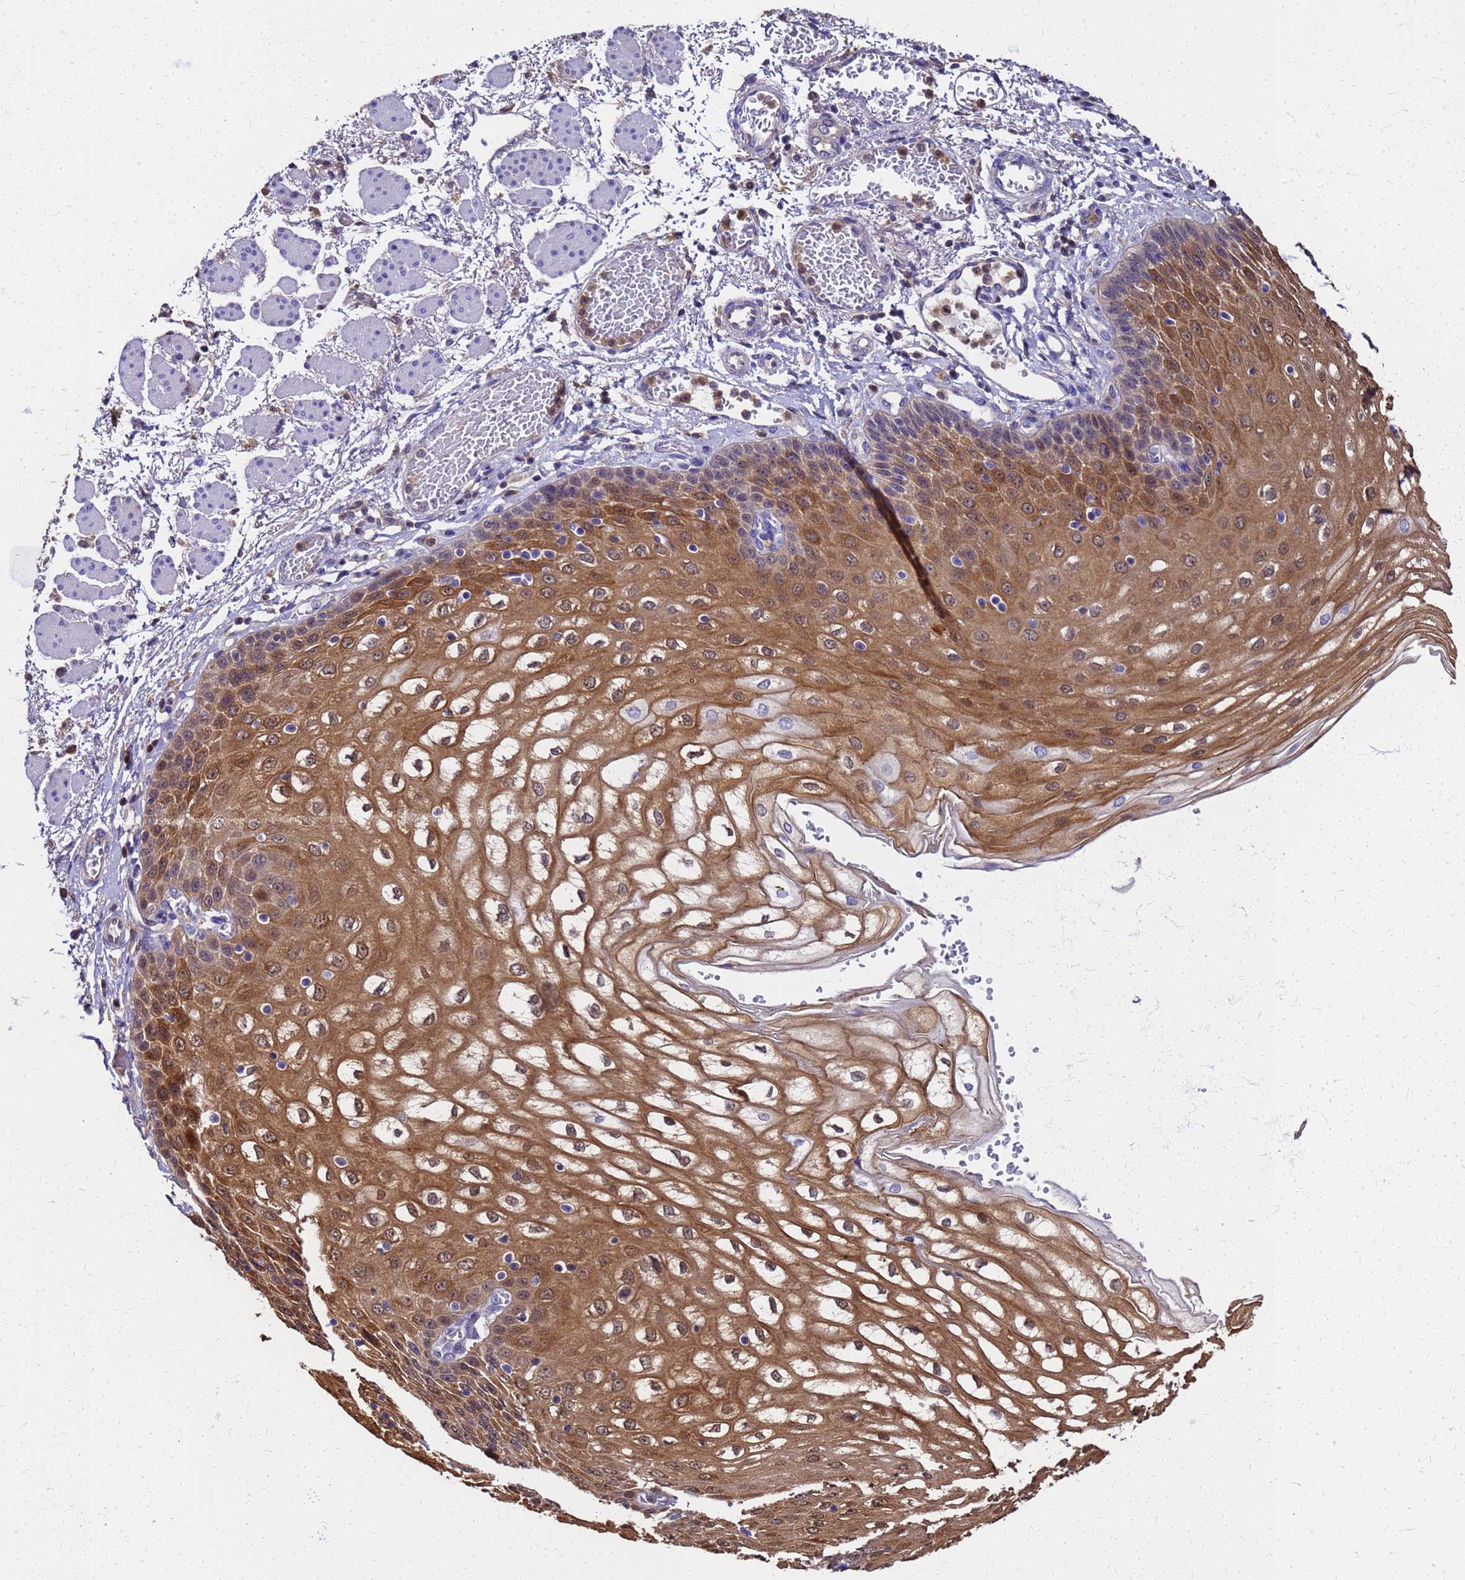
{"staining": {"intensity": "moderate", "quantity": ">75%", "location": "cytoplasmic/membranous,nuclear"}, "tissue": "esophagus", "cell_type": "Squamous epithelial cells", "image_type": "normal", "snomed": [{"axis": "morphology", "description": "Normal tissue, NOS"}, {"axis": "topography", "description": "Esophagus"}], "caption": "About >75% of squamous epithelial cells in unremarkable human esophagus show moderate cytoplasmic/membranous,nuclear protein staining as visualized by brown immunohistochemical staining.", "gene": "S100A11", "patient": {"sex": "male", "age": 81}}